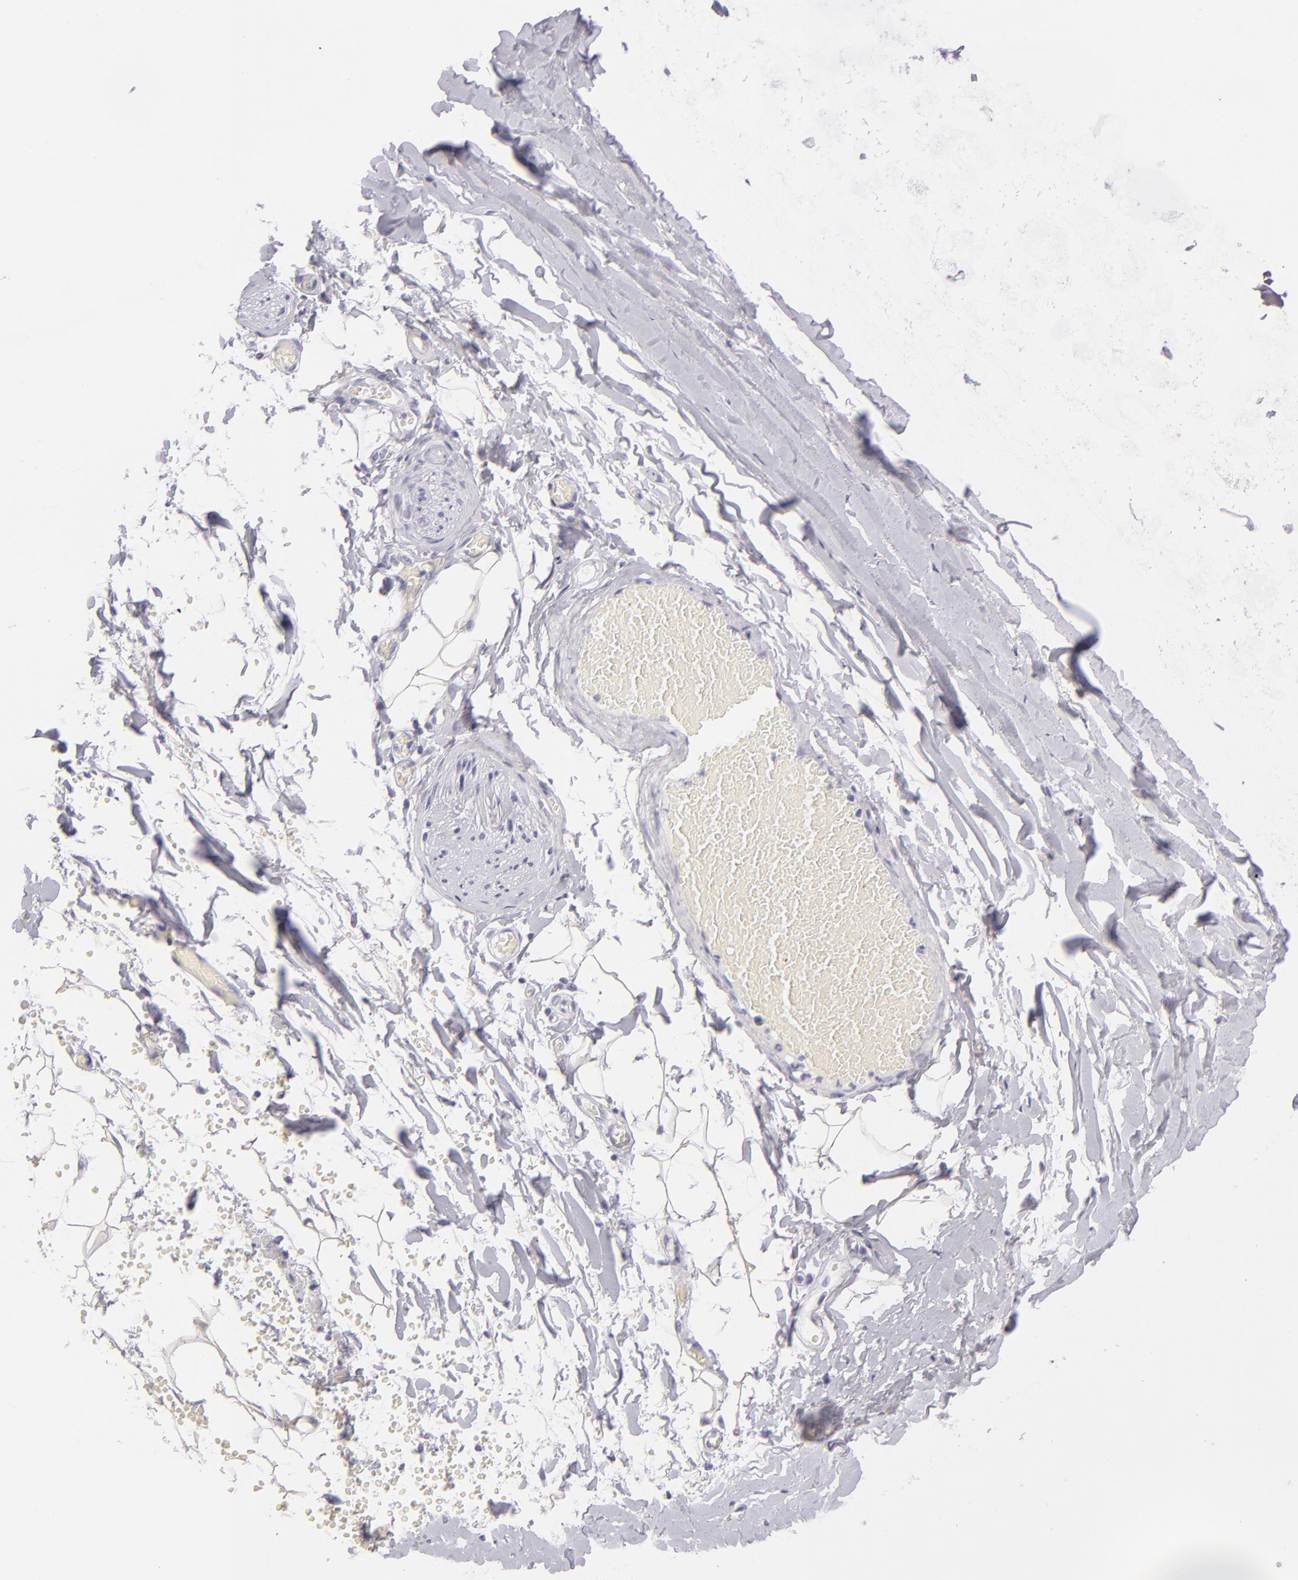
{"staining": {"intensity": "negative", "quantity": "none", "location": "none"}, "tissue": "adipose tissue", "cell_type": "Adipocytes", "image_type": "normal", "snomed": [{"axis": "morphology", "description": "Normal tissue, NOS"}, {"axis": "topography", "description": "Bronchus"}, {"axis": "topography", "description": "Lung"}], "caption": "IHC histopathology image of benign human adipose tissue stained for a protein (brown), which reveals no positivity in adipocytes.", "gene": "PVALB", "patient": {"sex": "female", "age": 56}}